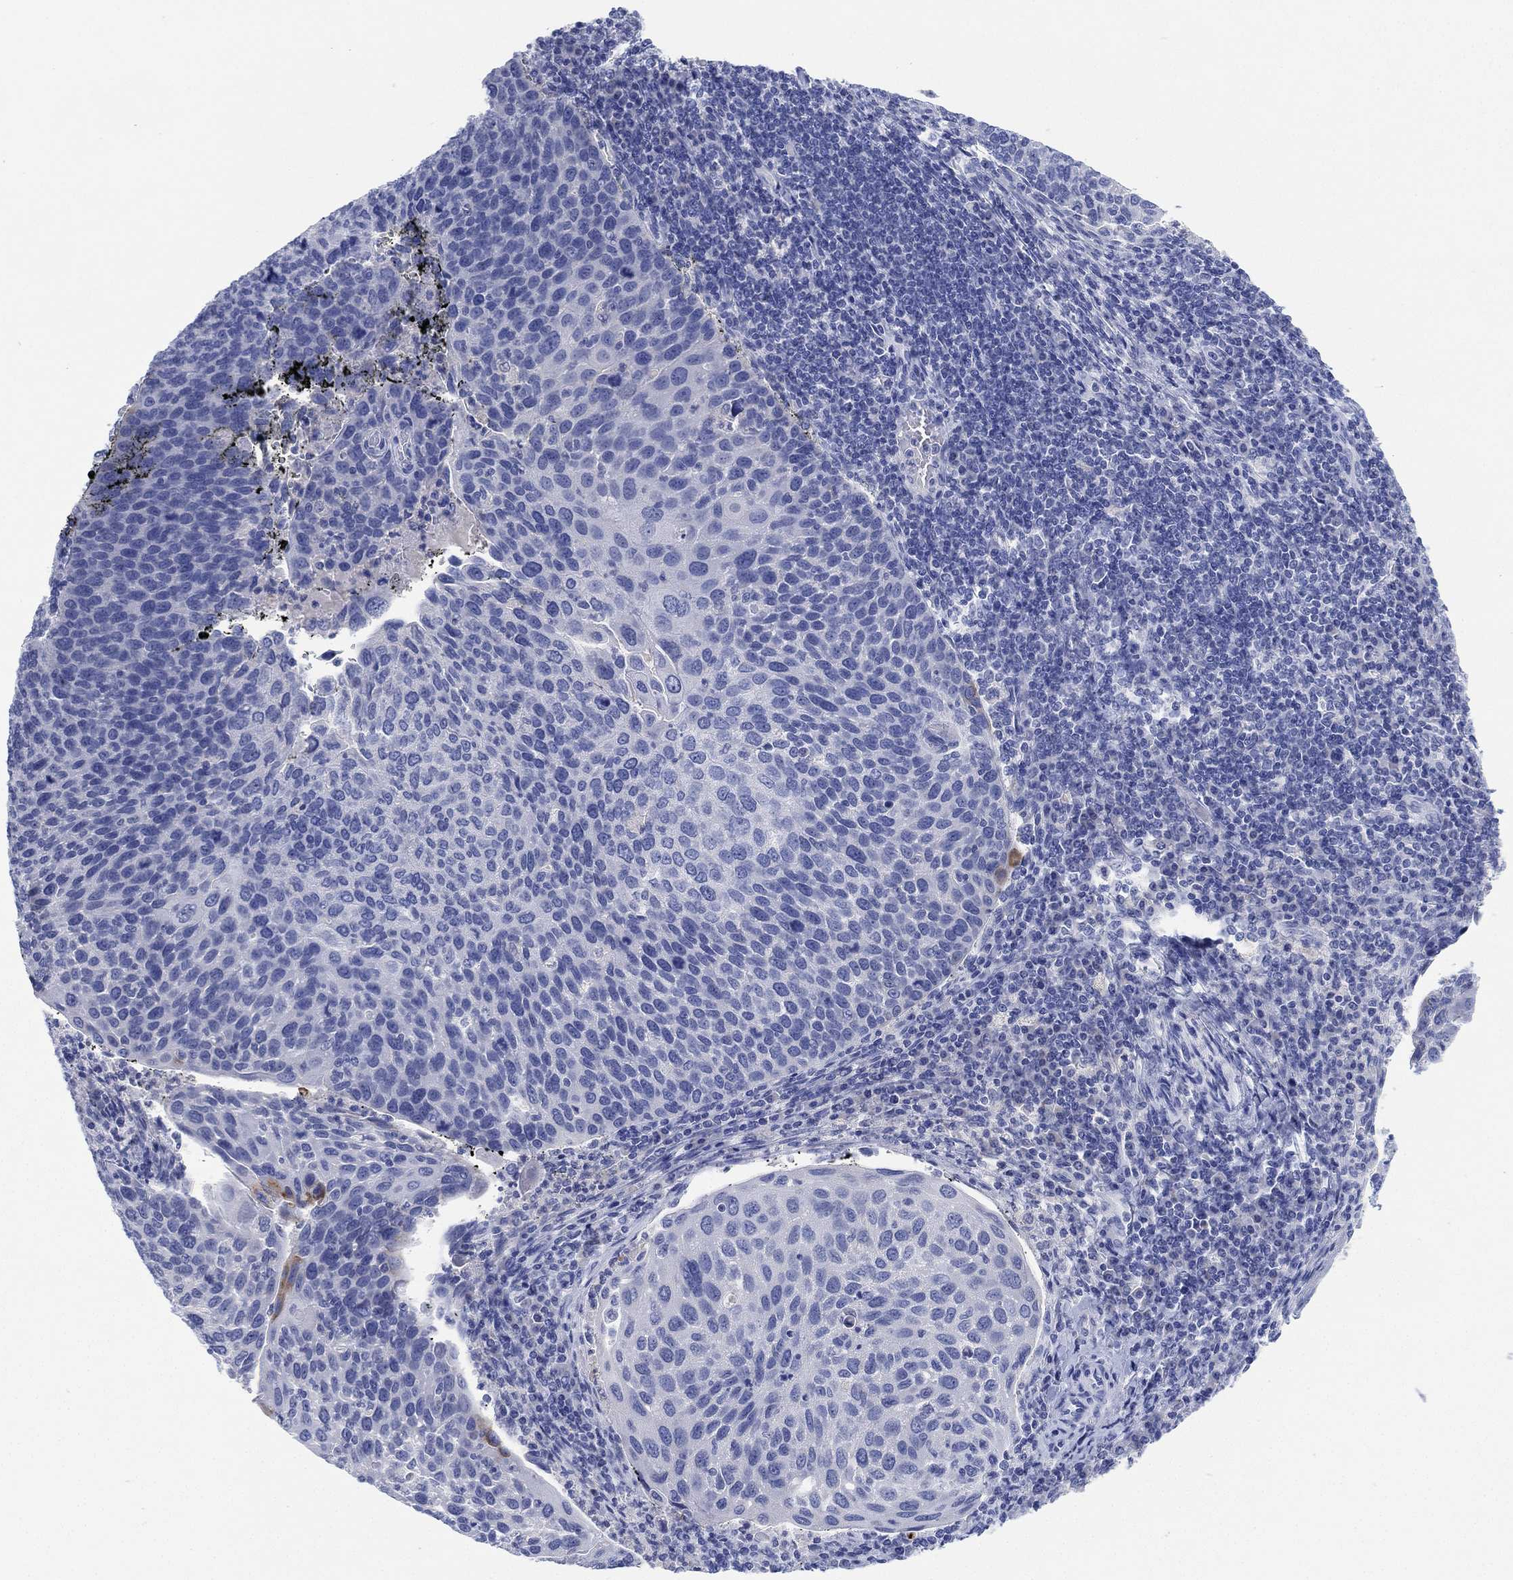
{"staining": {"intensity": "negative", "quantity": "none", "location": "none"}, "tissue": "cervical cancer", "cell_type": "Tumor cells", "image_type": "cancer", "snomed": [{"axis": "morphology", "description": "Squamous cell carcinoma, NOS"}, {"axis": "topography", "description": "Cervix"}], "caption": "DAB immunohistochemical staining of squamous cell carcinoma (cervical) exhibits no significant expression in tumor cells. Nuclei are stained in blue.", "gene": "SLC9C2", "patient": {"sex": "female", "age": 54}}